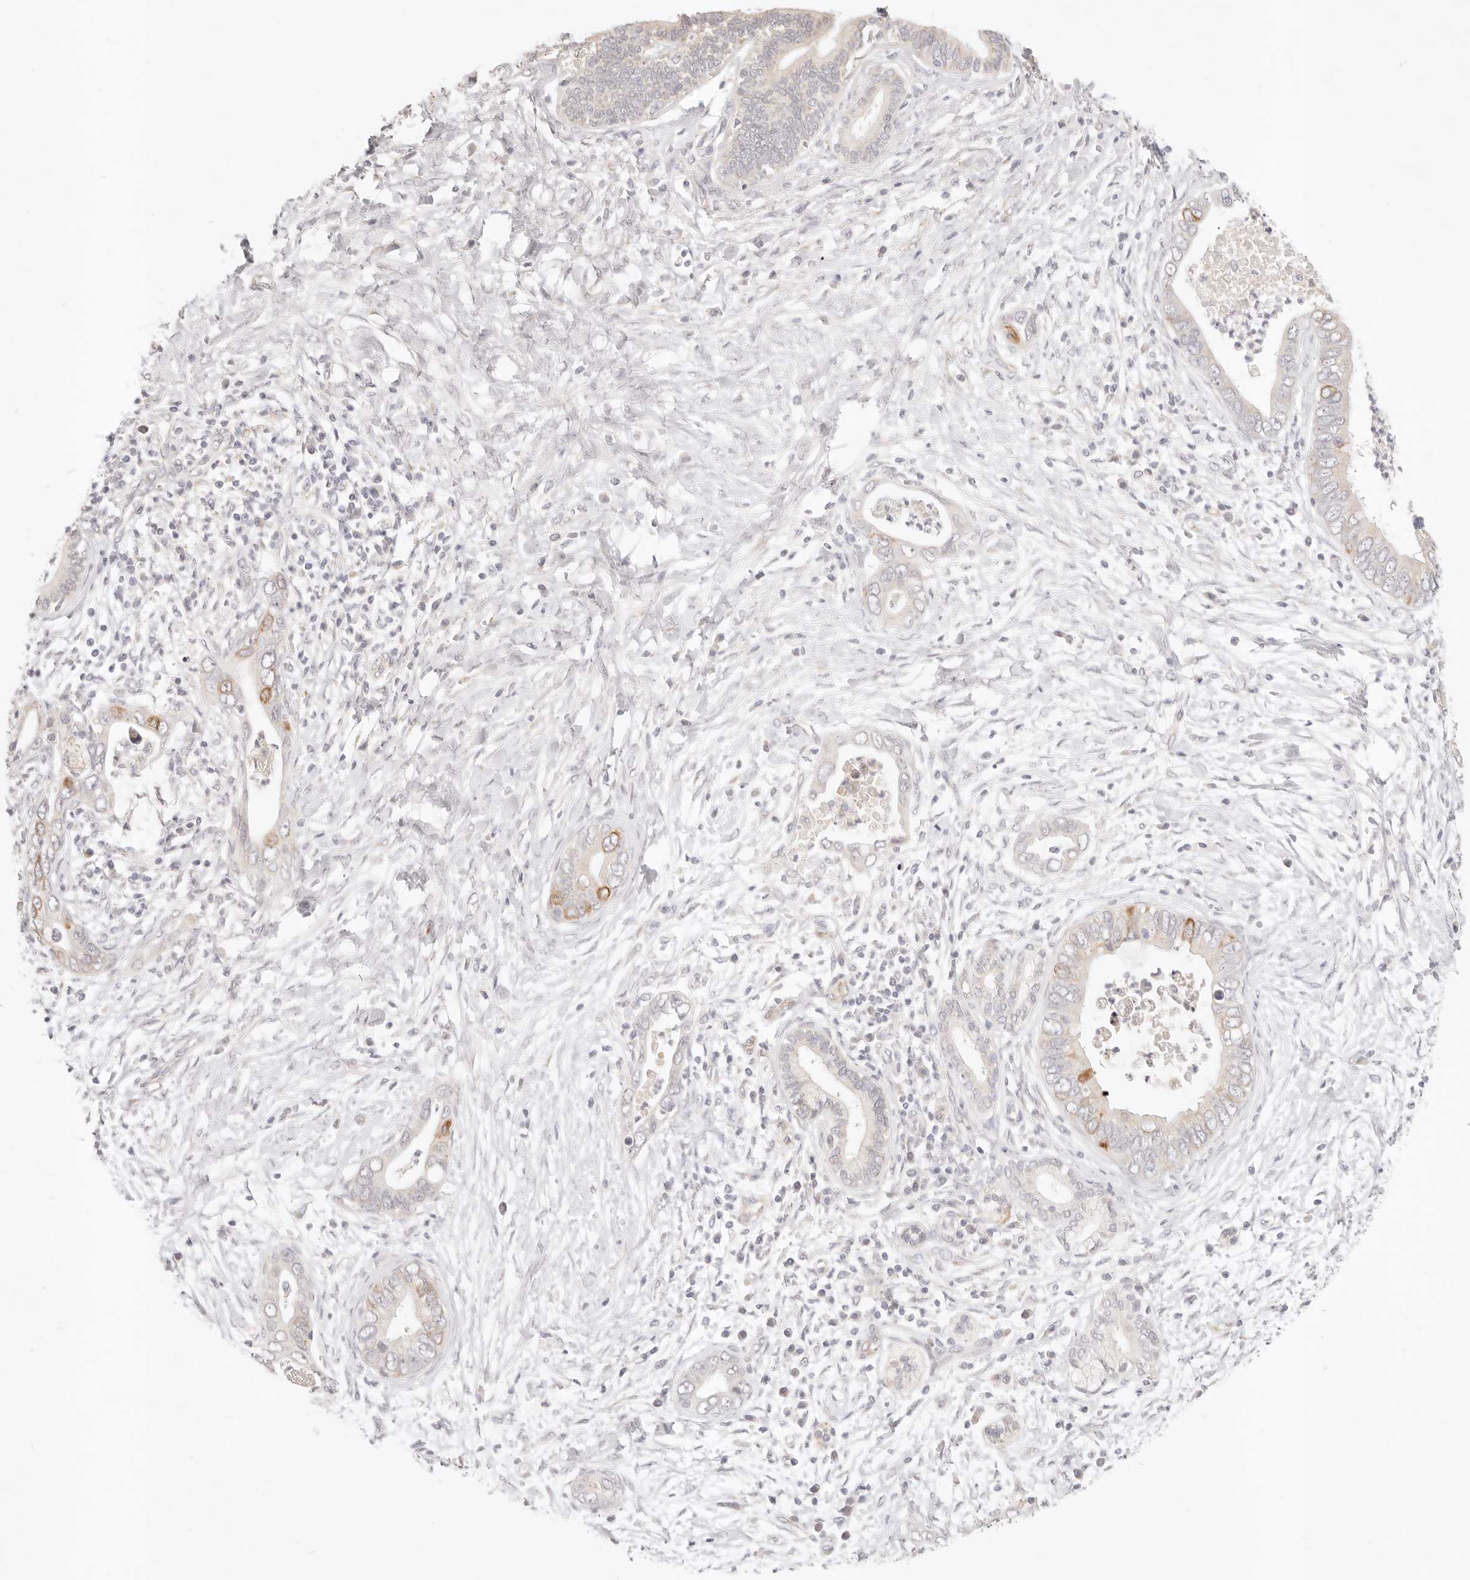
{"staining": {"intensity": "moderate", "quantity": "<25%", "location": "cytoplasmic/membranous"}, "tissue": "pancreatic cancer", "cell_type": "Tumor cells", "image_type": "cancer", "snomed": [{"axis": "morphology", "description": "Adenocarcinoma, NOS"}, {"axis": "topography", "description": "Pancreas"}], "caption": "Protein staining of pancreatic cancer (adenocarcinoma) tissue shows moderate cytoplasmic/membranous staining in about <25% of tumor cells.", "gene": "GPR156", "patient": {"sex": "male", "age": 75}}